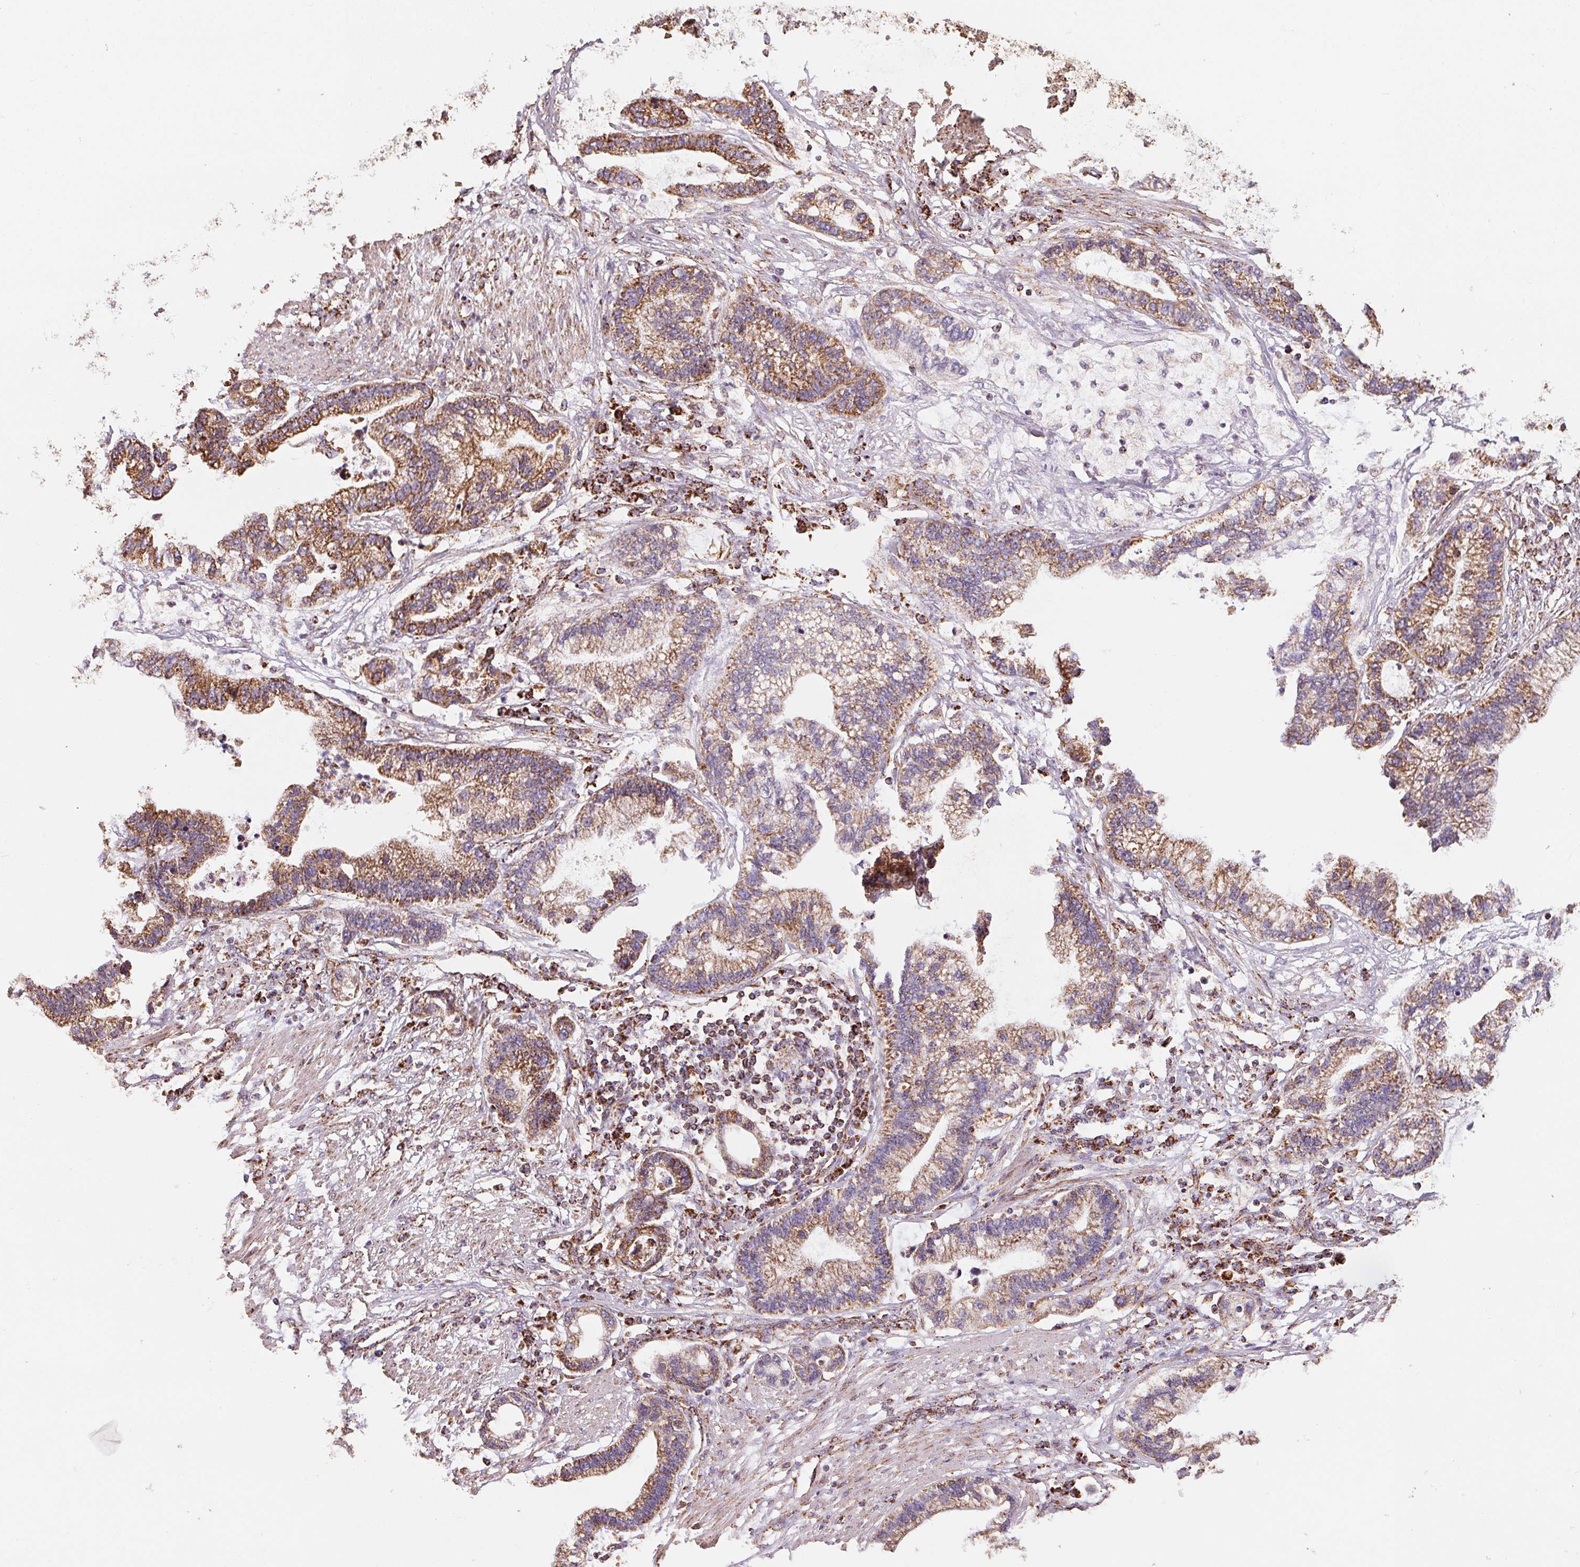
{"staining": {"intensity": "moderate", "quantity": ">75%", "location": "cytoplasmic/membranous"}, "tissue": "stomach cancer", "cell_type": "Tumor cells", "image_type": "cancer", "snomed": [{"axis": "morphology", "description": "Adenocarcinoma, NOS"}, {"axis": "topography", "description": "Stomach"}], "caption": "High-power microscopy captured an IHC micrograph of stomach cancer, revealing moderate cytoplasmic/membranous staining in about >75% of tumor cells.", "gene": "NDUFS2", "patient": {"sex": "male", "age": 83}}